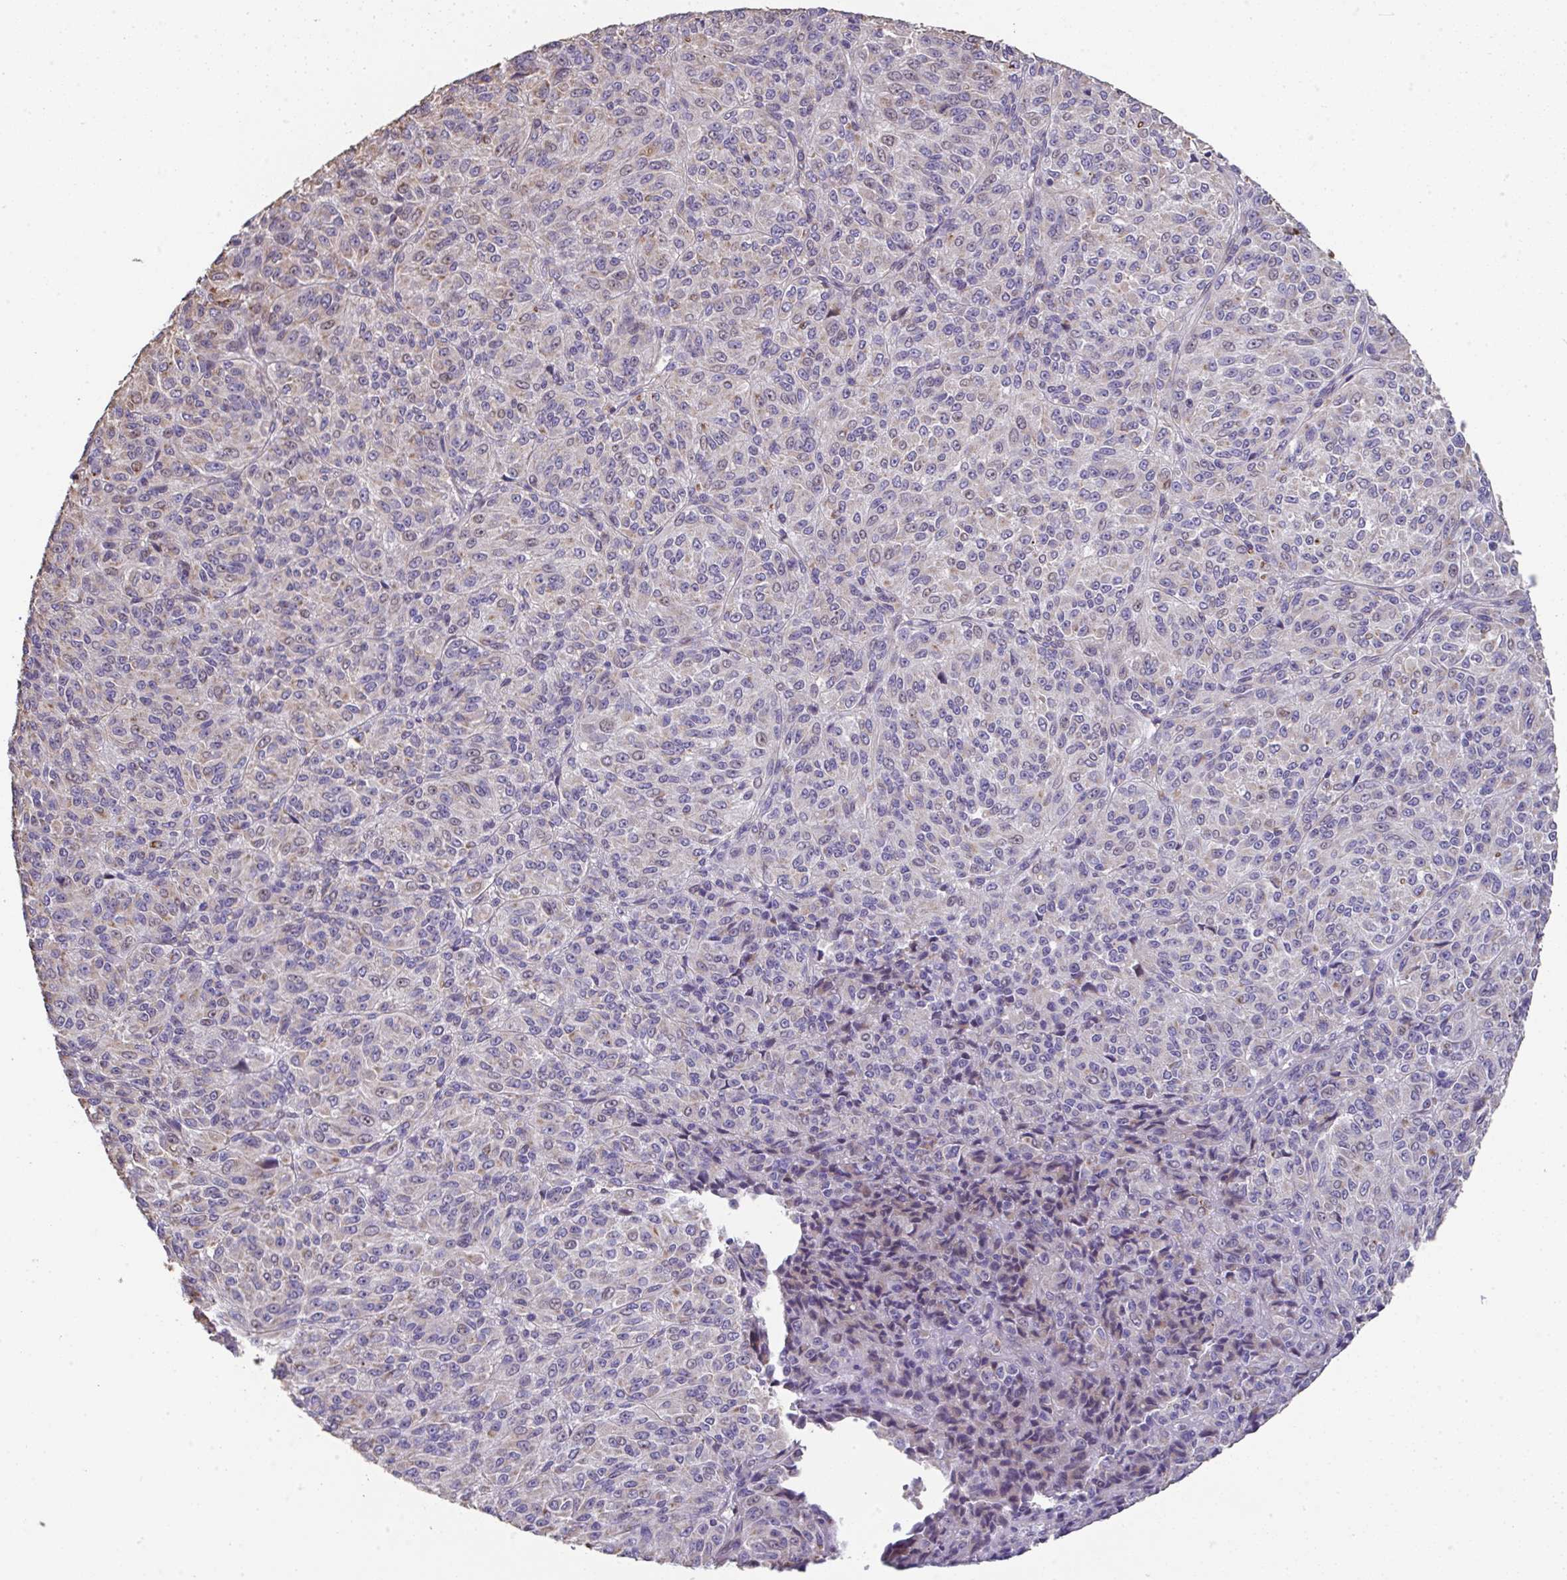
{"staining": {"intensity": "weak", "quantity": "<25%", "location": "cytoplasmic/membranous"}, "tissue": "melanoma", "cell_type": "Tumor cells", "image_type": "cancer", "snomed": [{"axis": "morphology", "description": "Malignant melanoma, Metastatic site"}, {"axis": "topography", "description": "Brain"}], "caption": "A micrograph of human melanoma is negative for staining in tumor cells.", "gene": "RUNDC3B", "patient": {"sex": "female", "age": 56}}